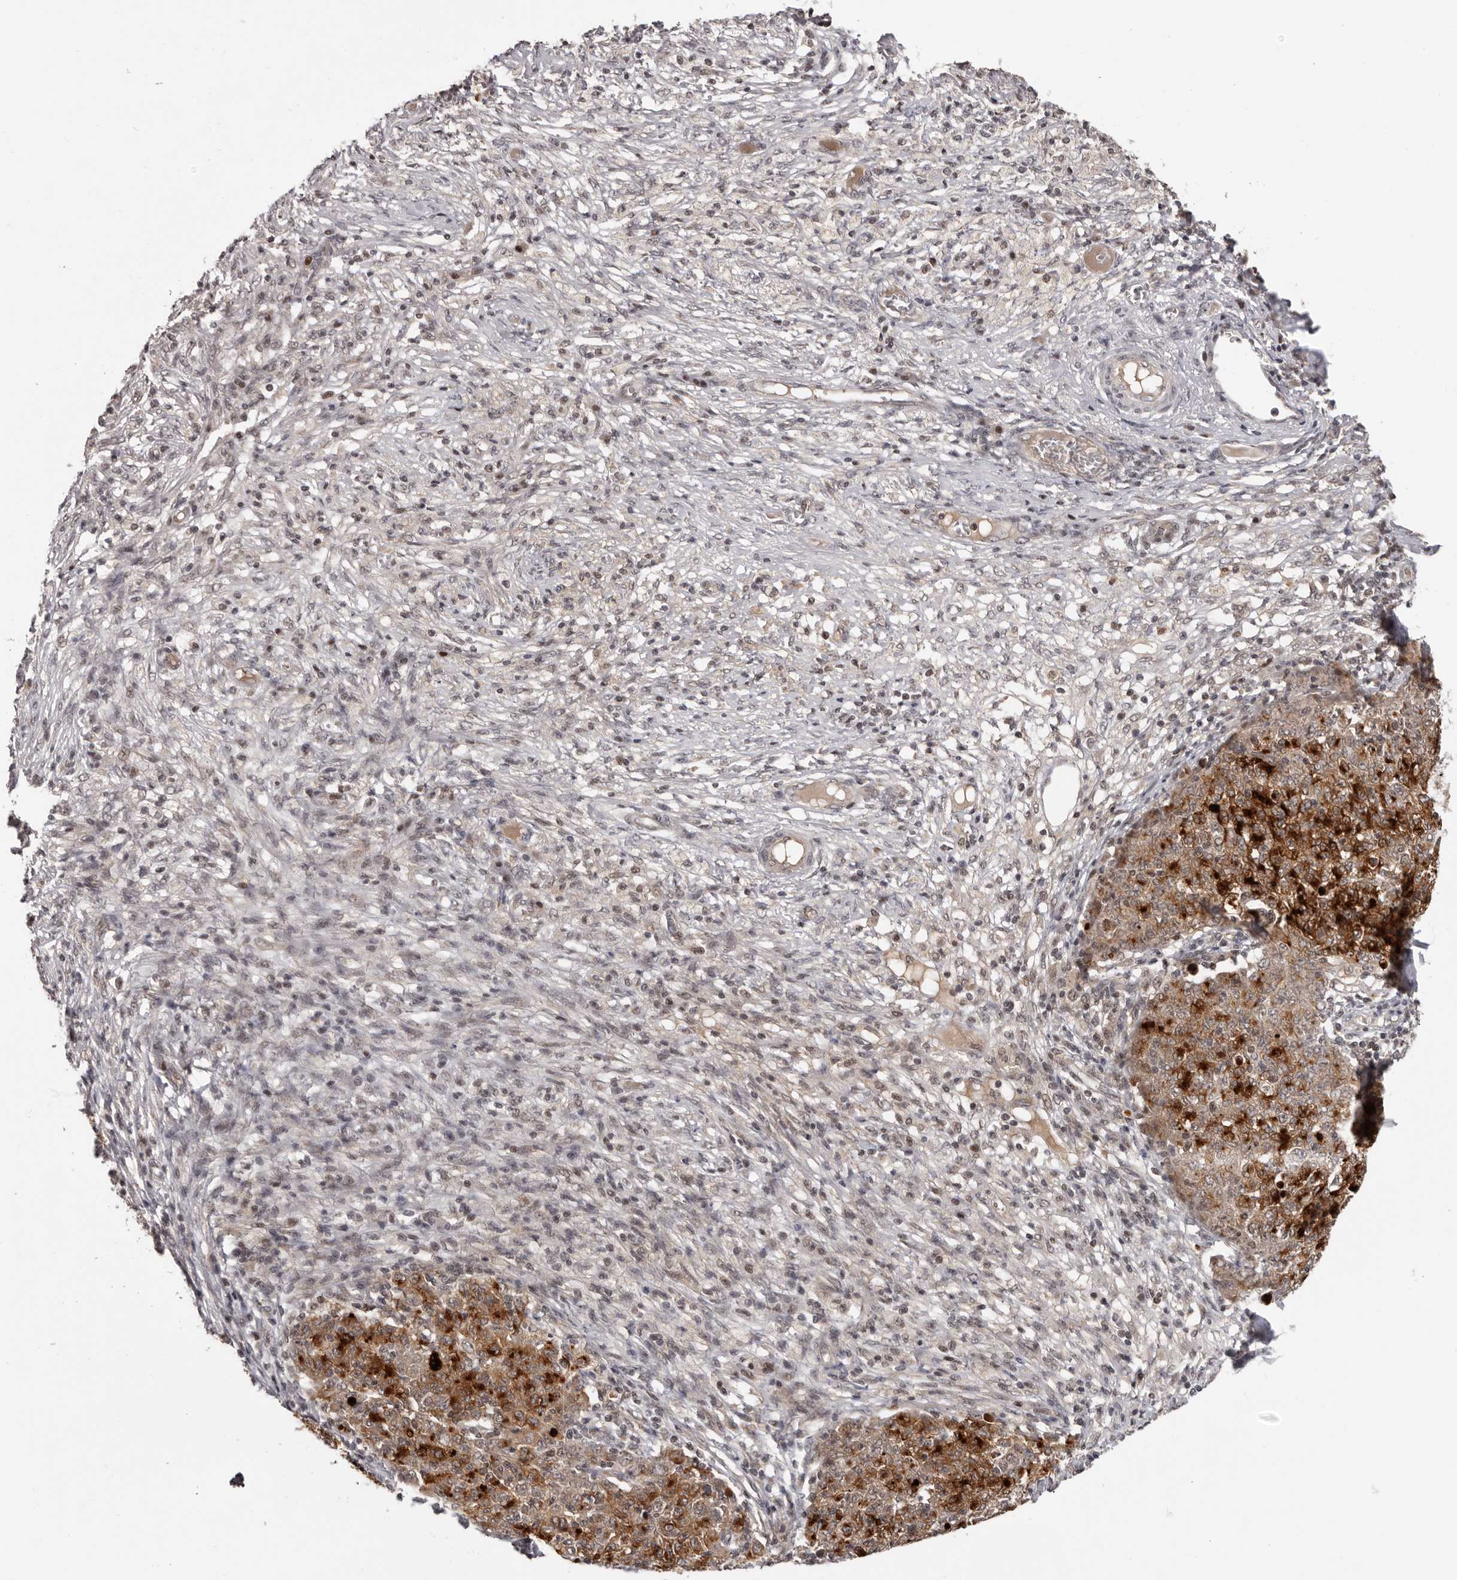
{"staining": {"intensity": "strong", "quantity": "25%-75%", "location": "cytoplasmic/membranous,nuclear"}, "tissue": "ovarian cancer", "cell_type": "Tumor cells", "image_type": "cancer", "snomed": [{"axis": "morphology", "description": "Carcinoma, endometroid"}, {"axis": "topography", "description": "Ovary"}], "caption": "This micrograph exhibits IHC staining of human ovarian endometroid carcinoma, with high strong cytoplasmic/membranous and nuclear staining in about 25%-75% of tumor cells.", "gene": "TBX5", "patient": {"sex": "female", "age": 42}}